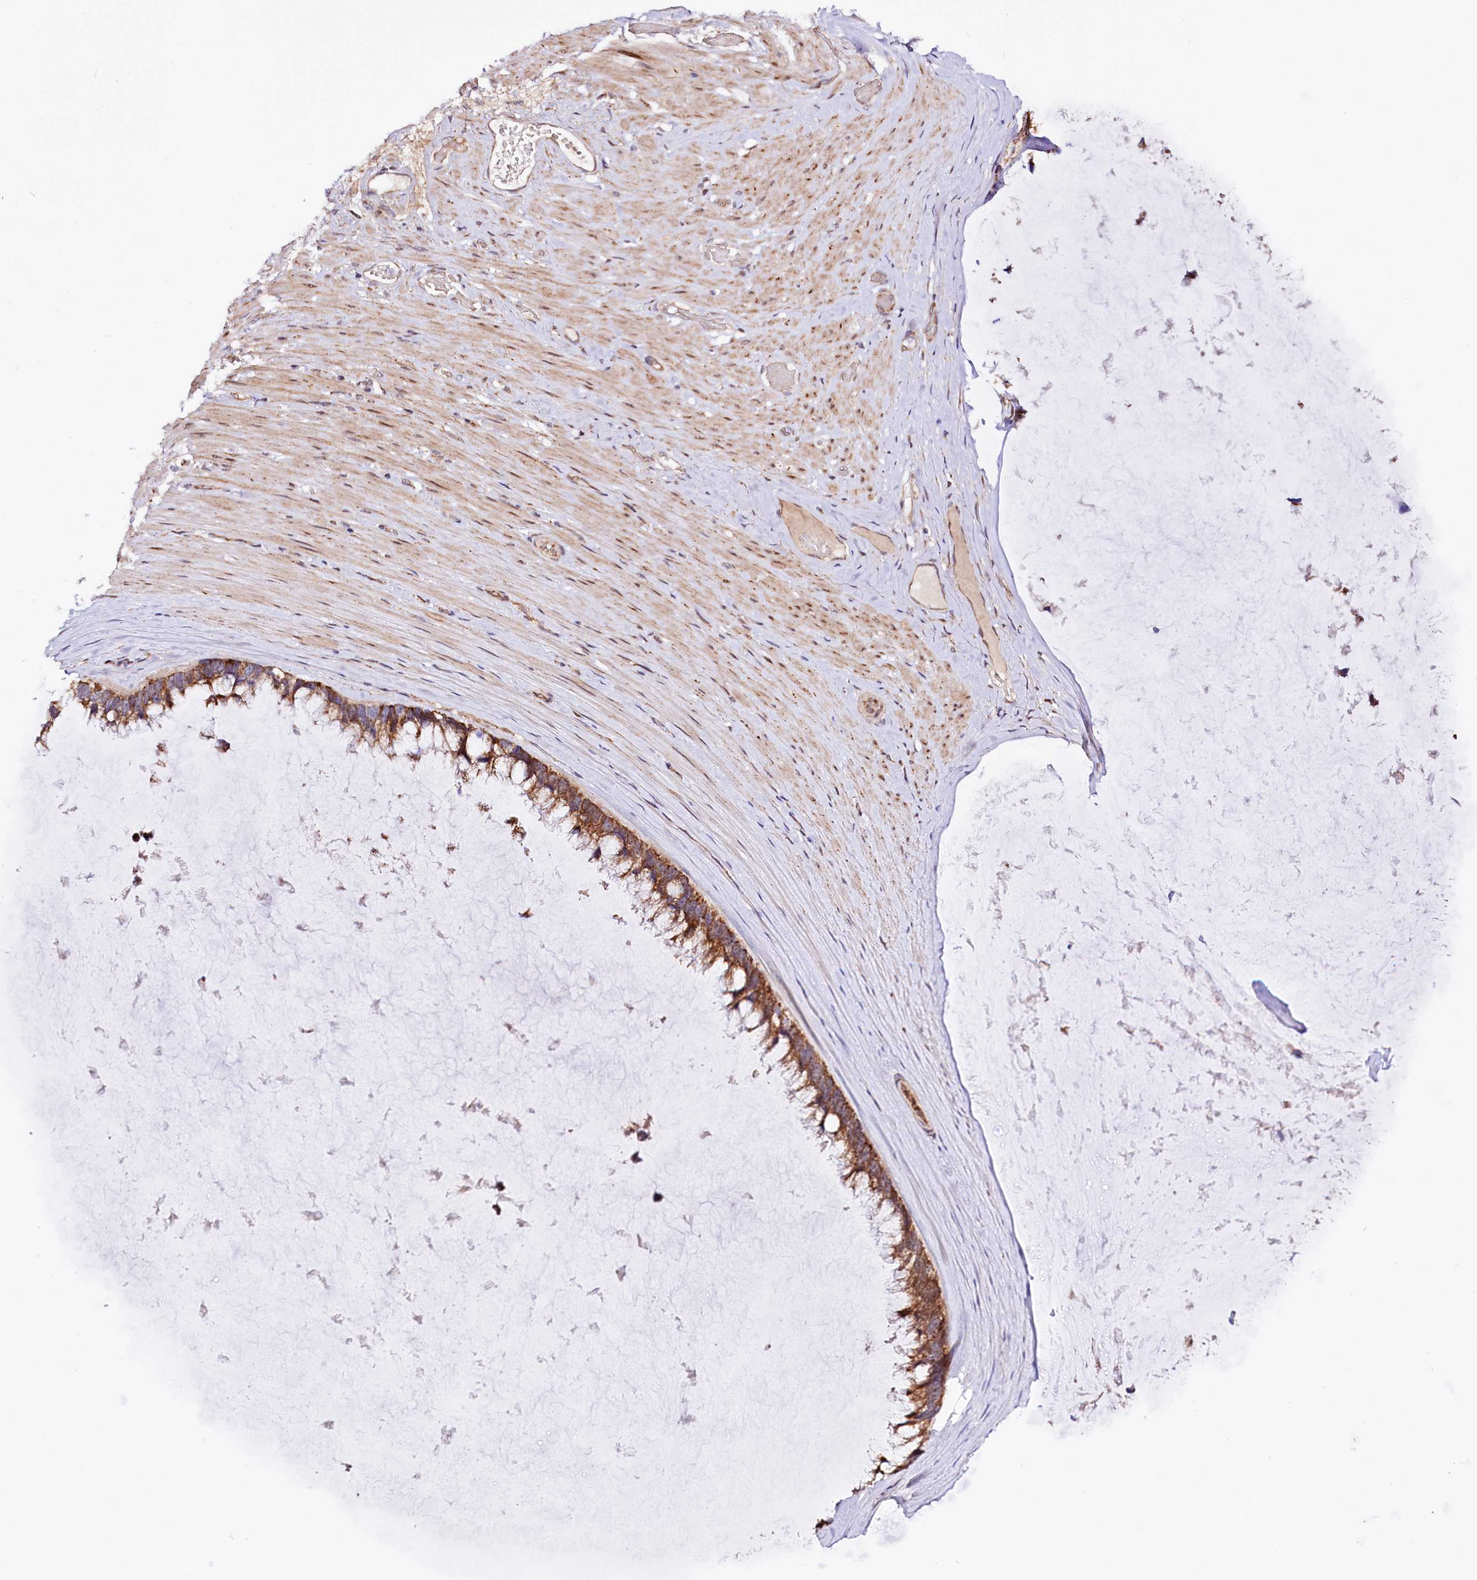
{"staining": {"intensity": "moderate", "quantity": ">75%", "location": "cytoplasmic/membranous"}, "tissue": "ovarian cancer", "cell_type": "Tumor cells", "image_type": "cancer", "snomed": [{"axis": "morphology", "description": "Cystadenocarcinoma, mucinous, NOS"}, {"axis": "topography", "description": "Ovary"}], "caption": "Immunohistochemical staining of ovarian cancer (mucinous cystadenocarcinoma) shows medium levels of moderate cytoplasmic/membranous protein positivity in approximately >75% of tumor cells.", "gene": "ST7", "patient": {"sex": "female", "age": 39}}